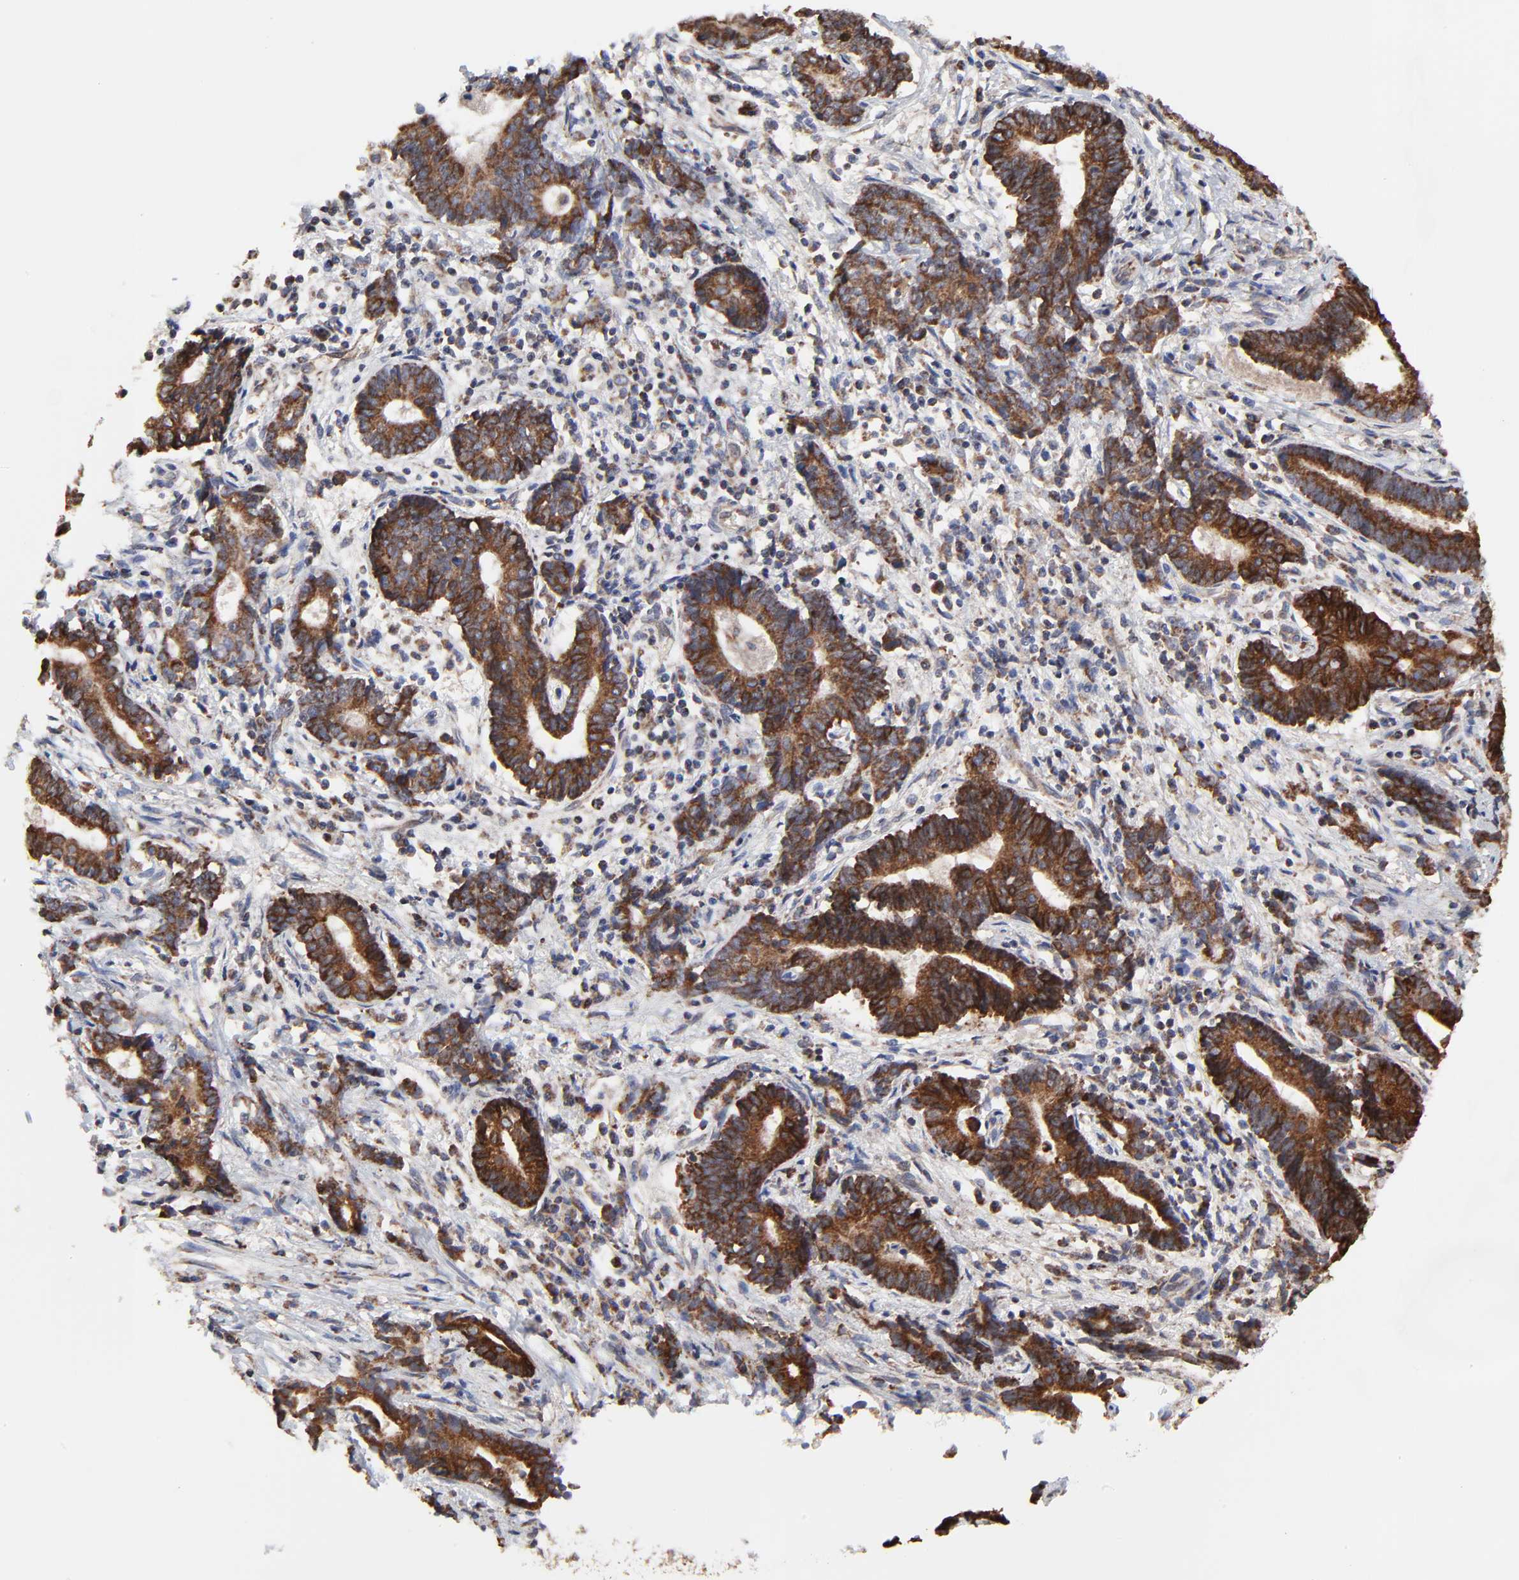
{"staining": {"intensity": "strong", "quantity": ">75%", "location": "cytoplasmic/membranous"}, "tissue": "liver cancer", "cell_type": "Tumor cells", "image_type": "cancer", "snomed": [{"axis": "morphology", "description": "Cholangiocarcinoma"}, {"axis": "topography", "description": "Liver"}], "caption": "Cholangiocarcinoma (liver) stained with a brown dye exhibits strong cytoplasmic/membranous positive expression in approximately >75% of tumor cells.", "gene": "ZNF550", "patient": {"sex": "male", "age": 57}}